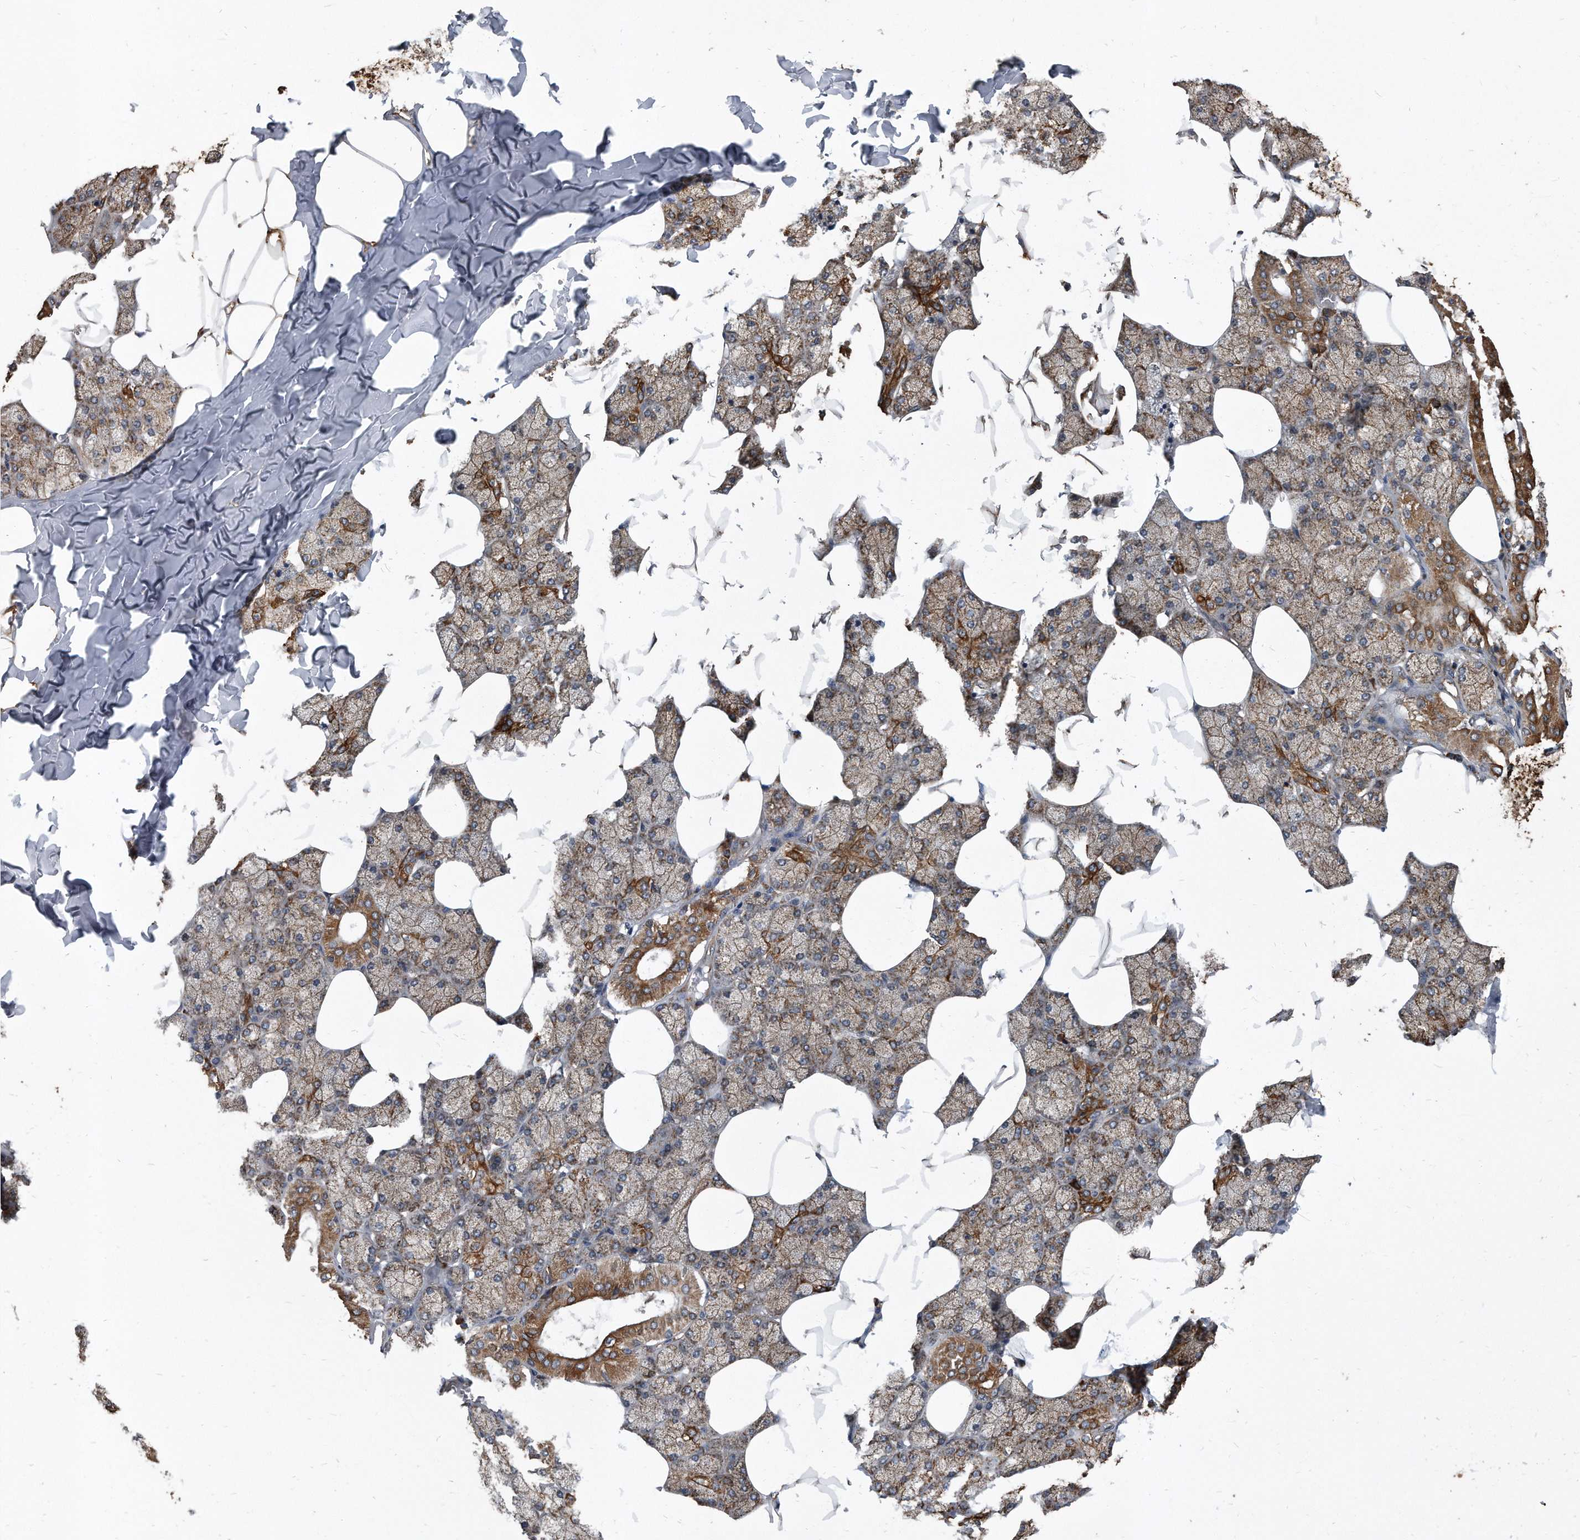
{"staining": {"intensity": "moderate", "quantity": ">75%", "location": "cytoplasmic/membranous"}, "tissue": "salivary gland", "cell_type": "Glandular cells", "image_type": "normal", "snomed": [{"axis": "morphology", "description": "Normal tissue, NOS"}, {"axis": "topography", "description": "Salivary gland"}], "caption": "The histopathology image displays immunohistochemical staining of normal salivary gland. There is moderate cytoplasmic/membranous positivity is present in about >75% of glandular cells.", "gene": "FAM136A", "patient": {"sex": "male", "age": 62}}